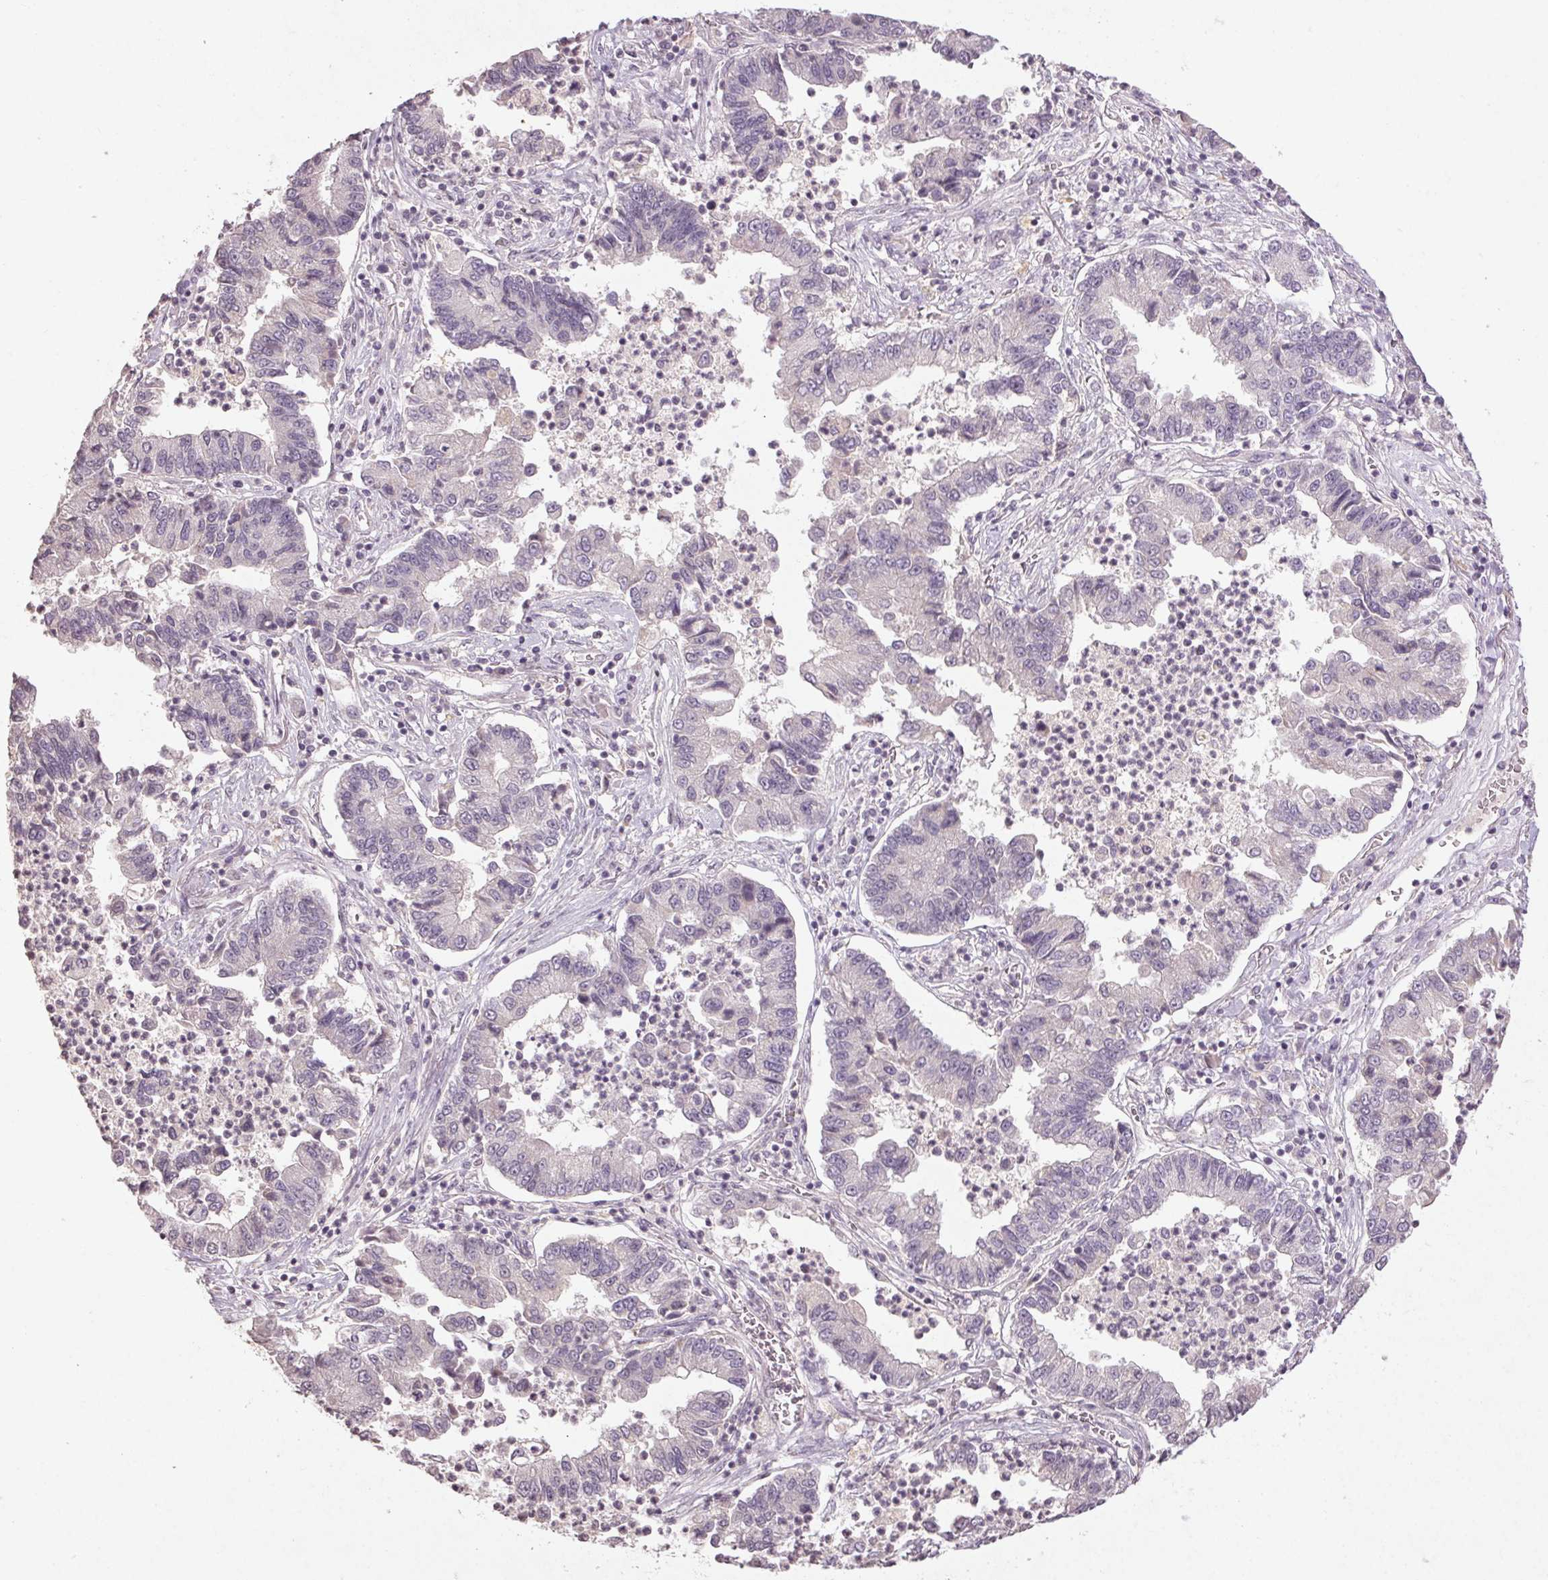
{"staining": {"intensity": "negative", "quantity": "none", "location": "none"}, "tissue": "lung cancer", "cell_type": "Tumor cells", "image_type": "cancer", "snomed": [{"axis": "morphology", "description": "Adenocarcinoma, NOS"}, {"axis": "topography", "description": "Lung"}], "caption": "IHC image of neoplastic tissue: human adenocarcinoma (lung) stained with DAB shows no significant protein staining in tumor cells. Nuclei are stained in blue.", "gene": "KLRC3", "patient": {"sex": "female", "age": 57}}